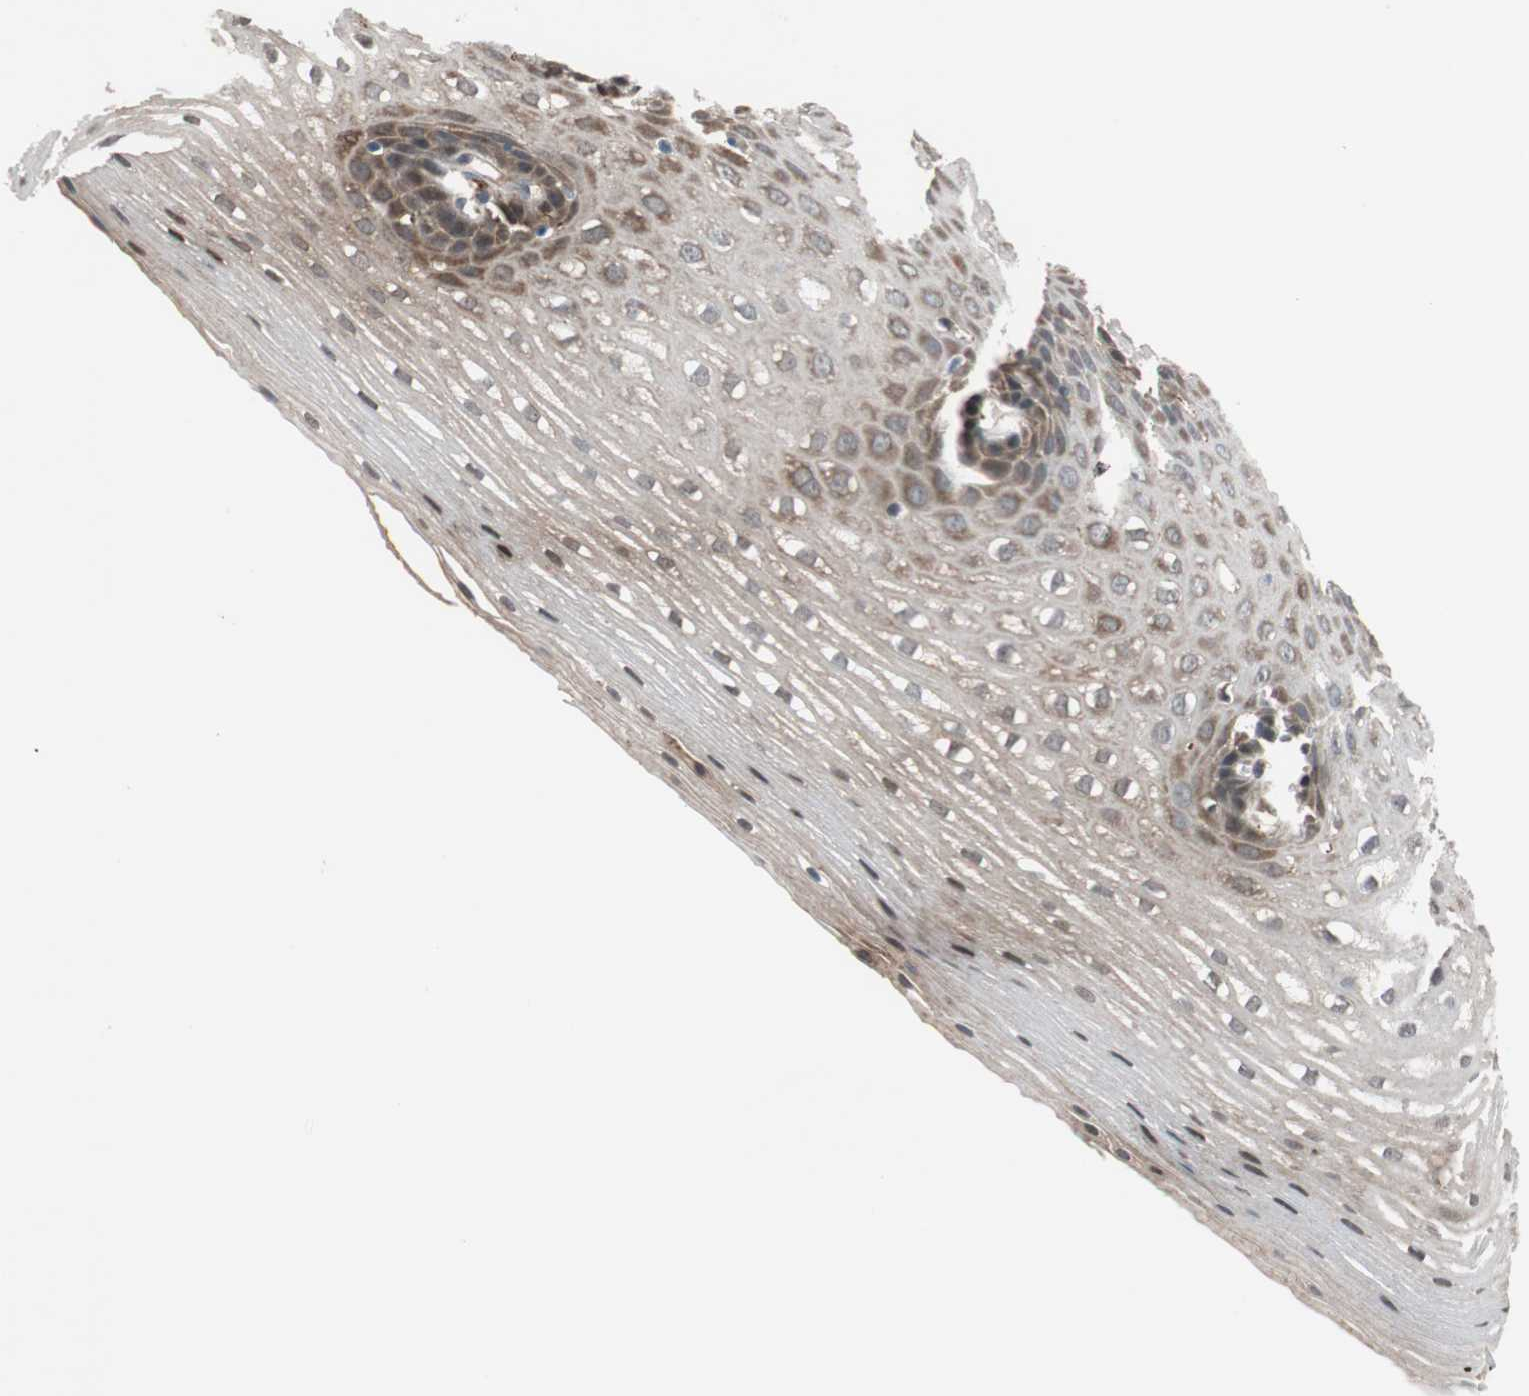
{"staining": {"intensity": "weak", "quantity": "<25%", "location": "cytoplasmic/membranous"}, "tissue": "esophagus", "cell_type": "Squamous epithelial cells", "image_type": "normal", "snomed": [{"axis": "morphology", "description": "Normal tissue, NOS"}, {"axis": "topography", "description": "Esophagus"}], "caption": "Squamous epithelial cells are negative for brown protein staining in benign esophagus. (Brightfield microscopy of DAB immunohistochemistry at high magnification).", "gene": "P3R3URF", "patient": {"sex": "male", "age": 48}}